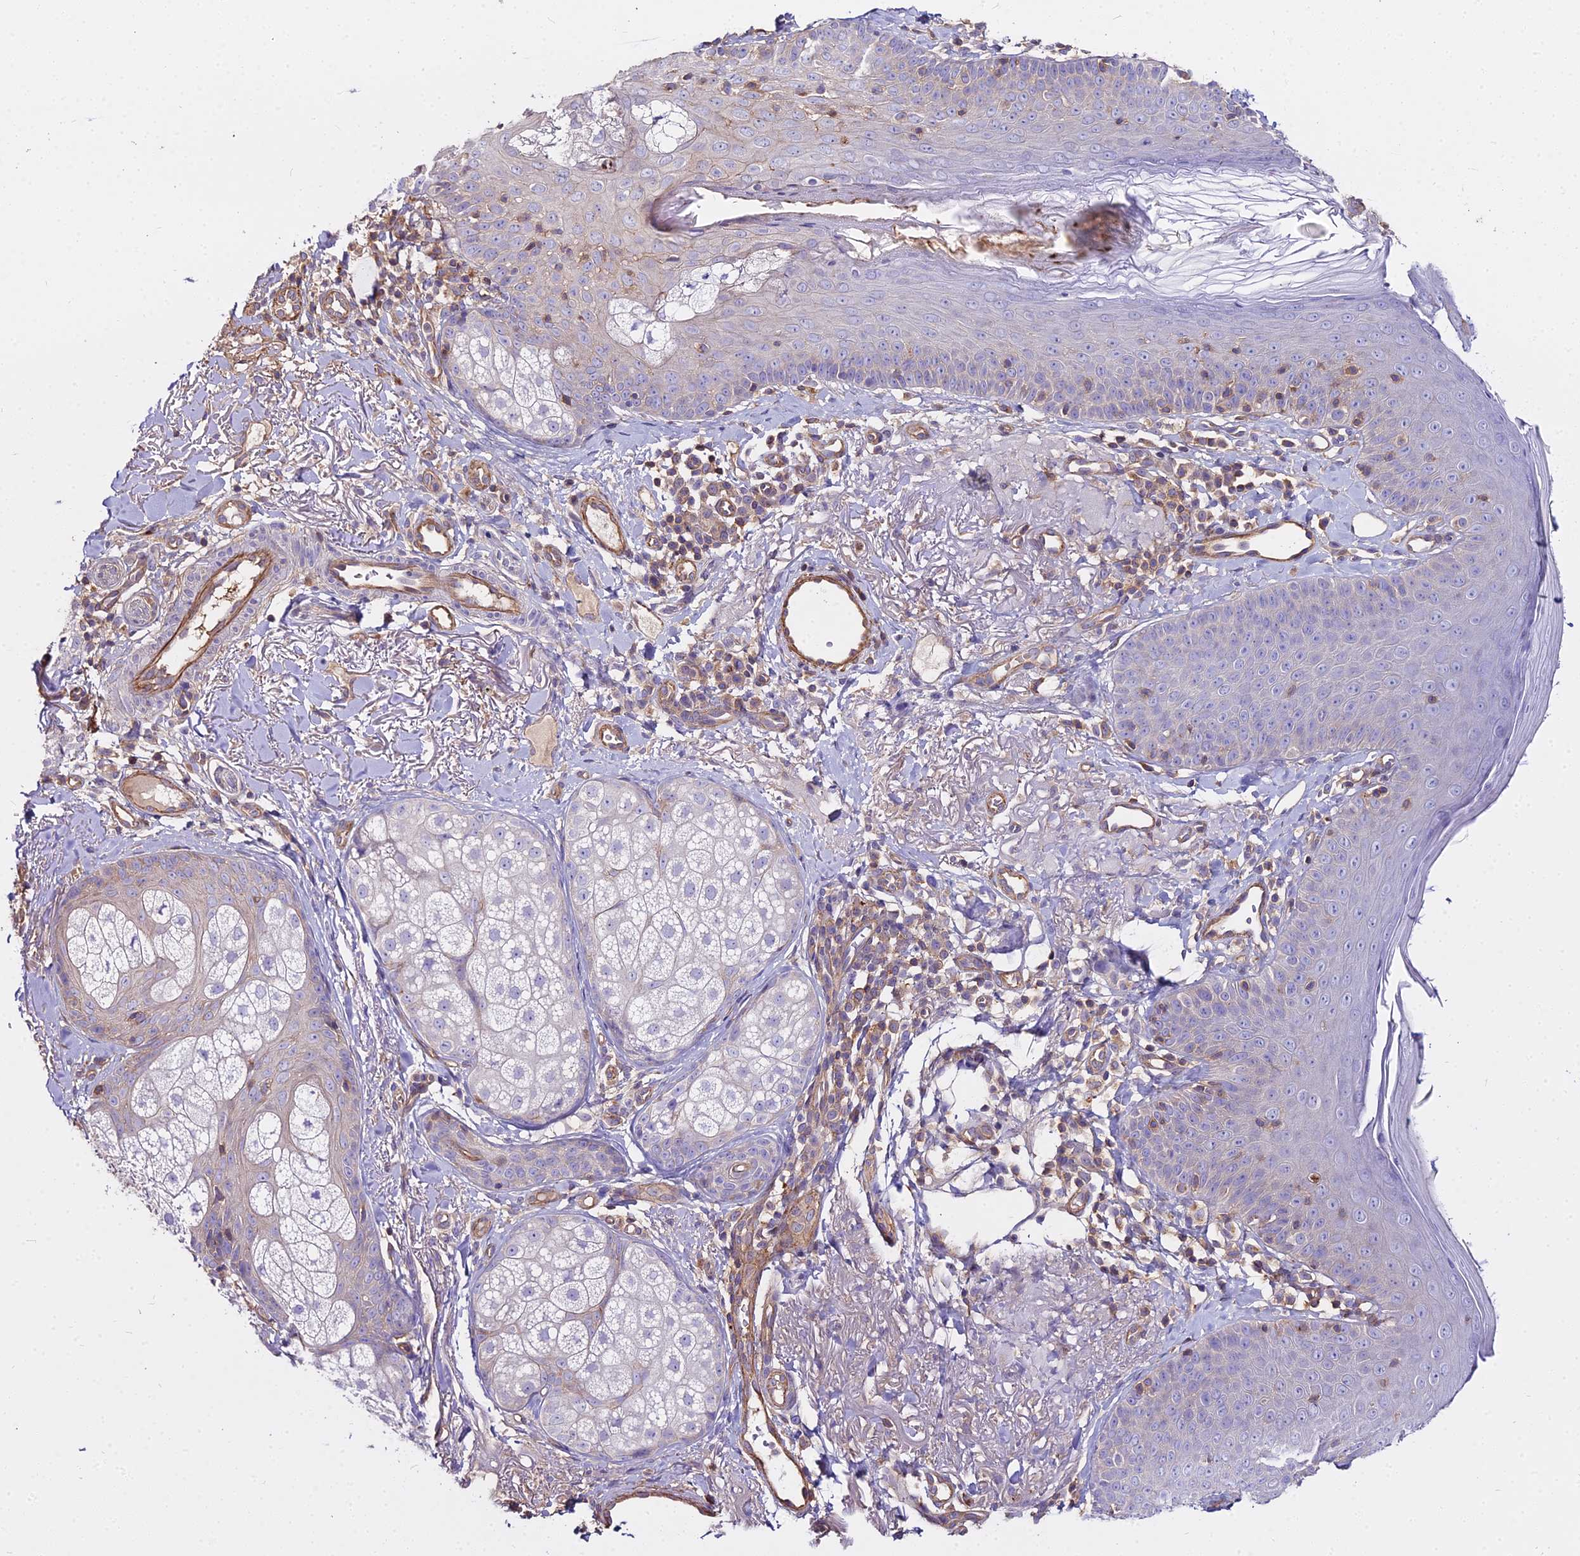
{"staining": {"intensity": "negative", "quantity": "none", "location": "none"}, "tissue": "skin", "cell_type": "Fibroblasts", "image_type": "normal", "snomed": [{"axis": "morphology", "description": "Normal tissue, NOS"}, {"axis": "topography", "description": "Skin"}], "caption": "Image shows no significant protein staining in fibroblasts of unremarkable skin.", "gene": "GLYAT", "patient": {"sex": "male", "age": 57}}